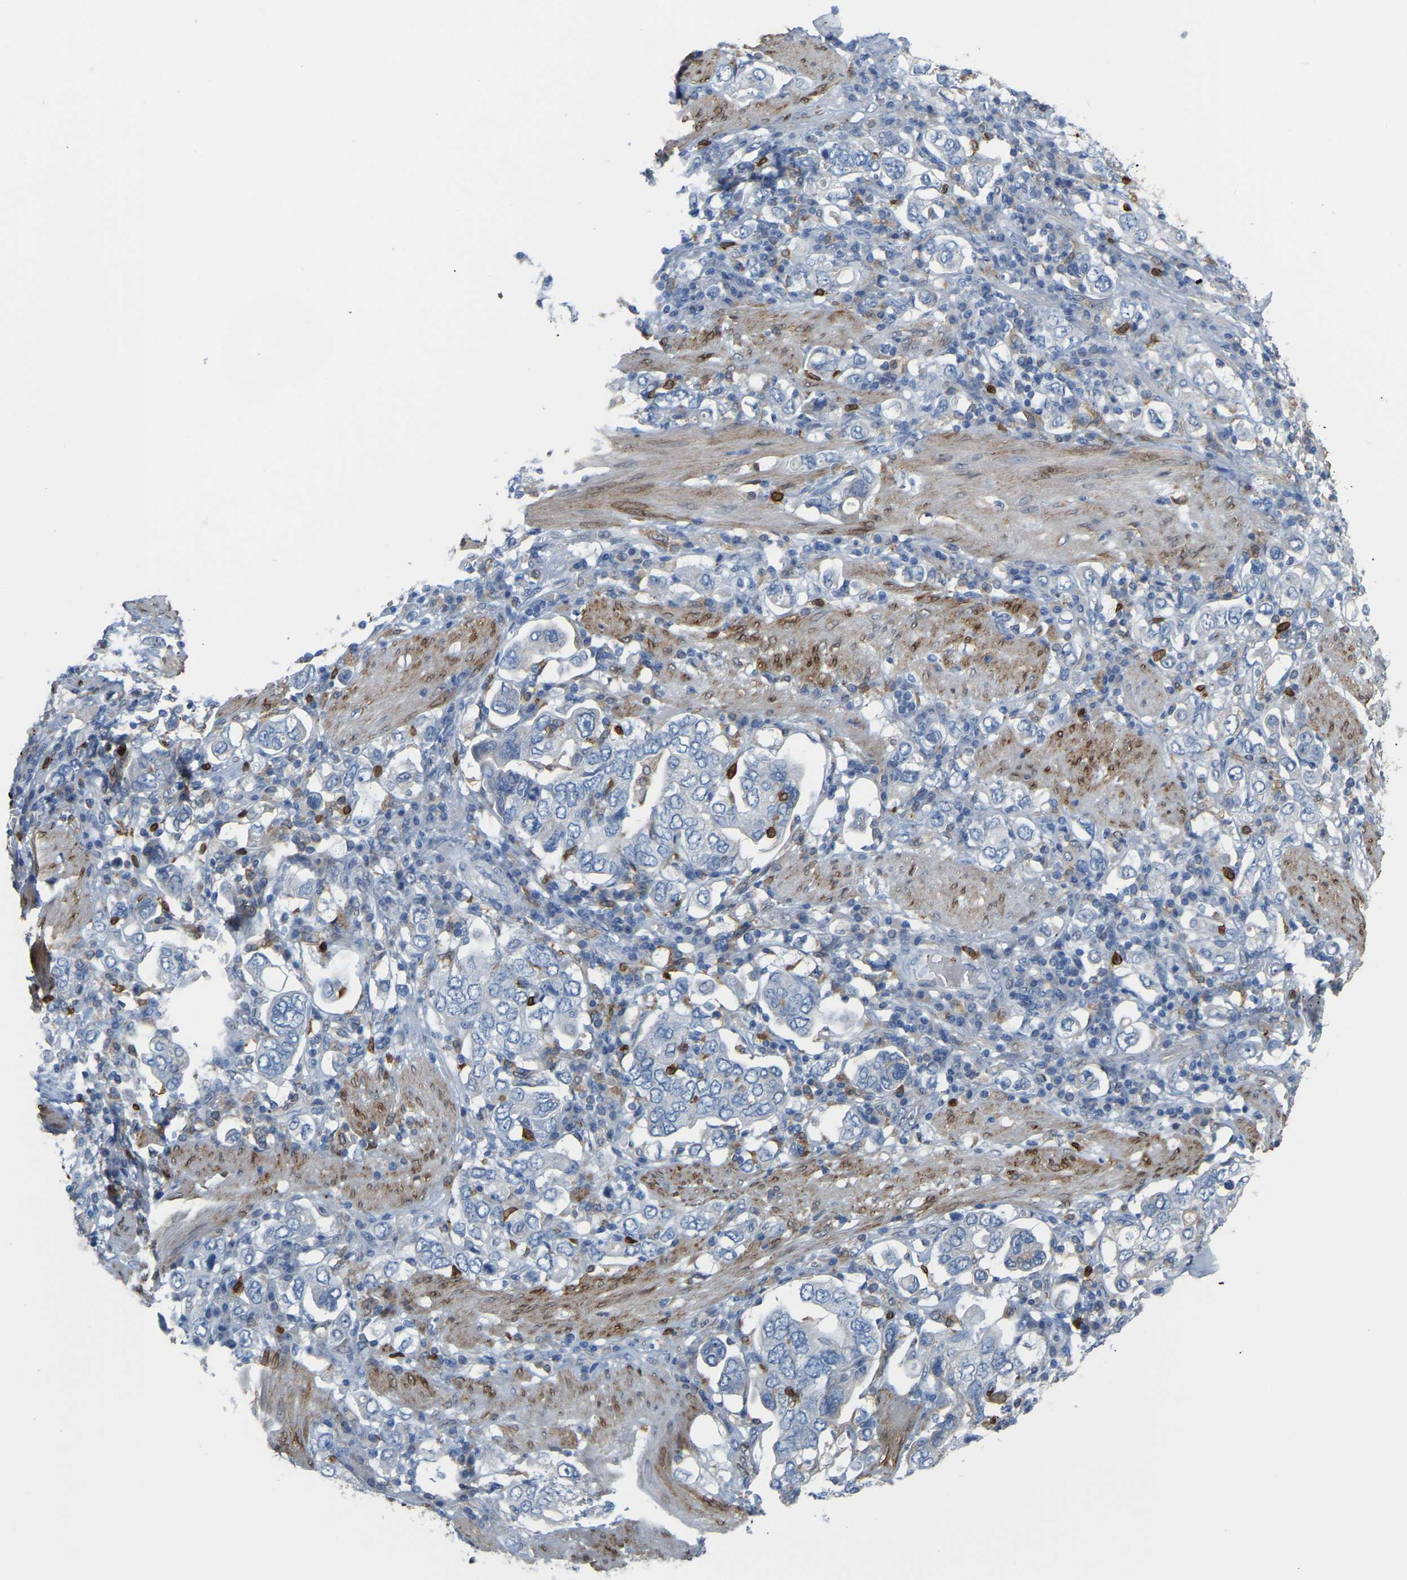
{"staining": {"intensity": "negative", "quantity": "none", "location": "none"}, "tissue": "stomach cancer", "cell_type": "Tumor cells", "image_type": "cancer", "snomed": [{"axis": "morphology", "description": "Adenocarcinoma, NOS"}, {"axis": "topography", "description": "Stomach, upper"}], "caption": "Stomach cancer was stained to show a protein in brown. There is no significant positivity in tumor cells. The staining was performed using DAB (3,3'-diaminobenzidine) to visualize the protein expression in brown, while the nuclei were stained in blue with hematoxylin (Magnification: 20x).", "gene": "PTGS1", "patient": {"sex": "male", "age": 62}}